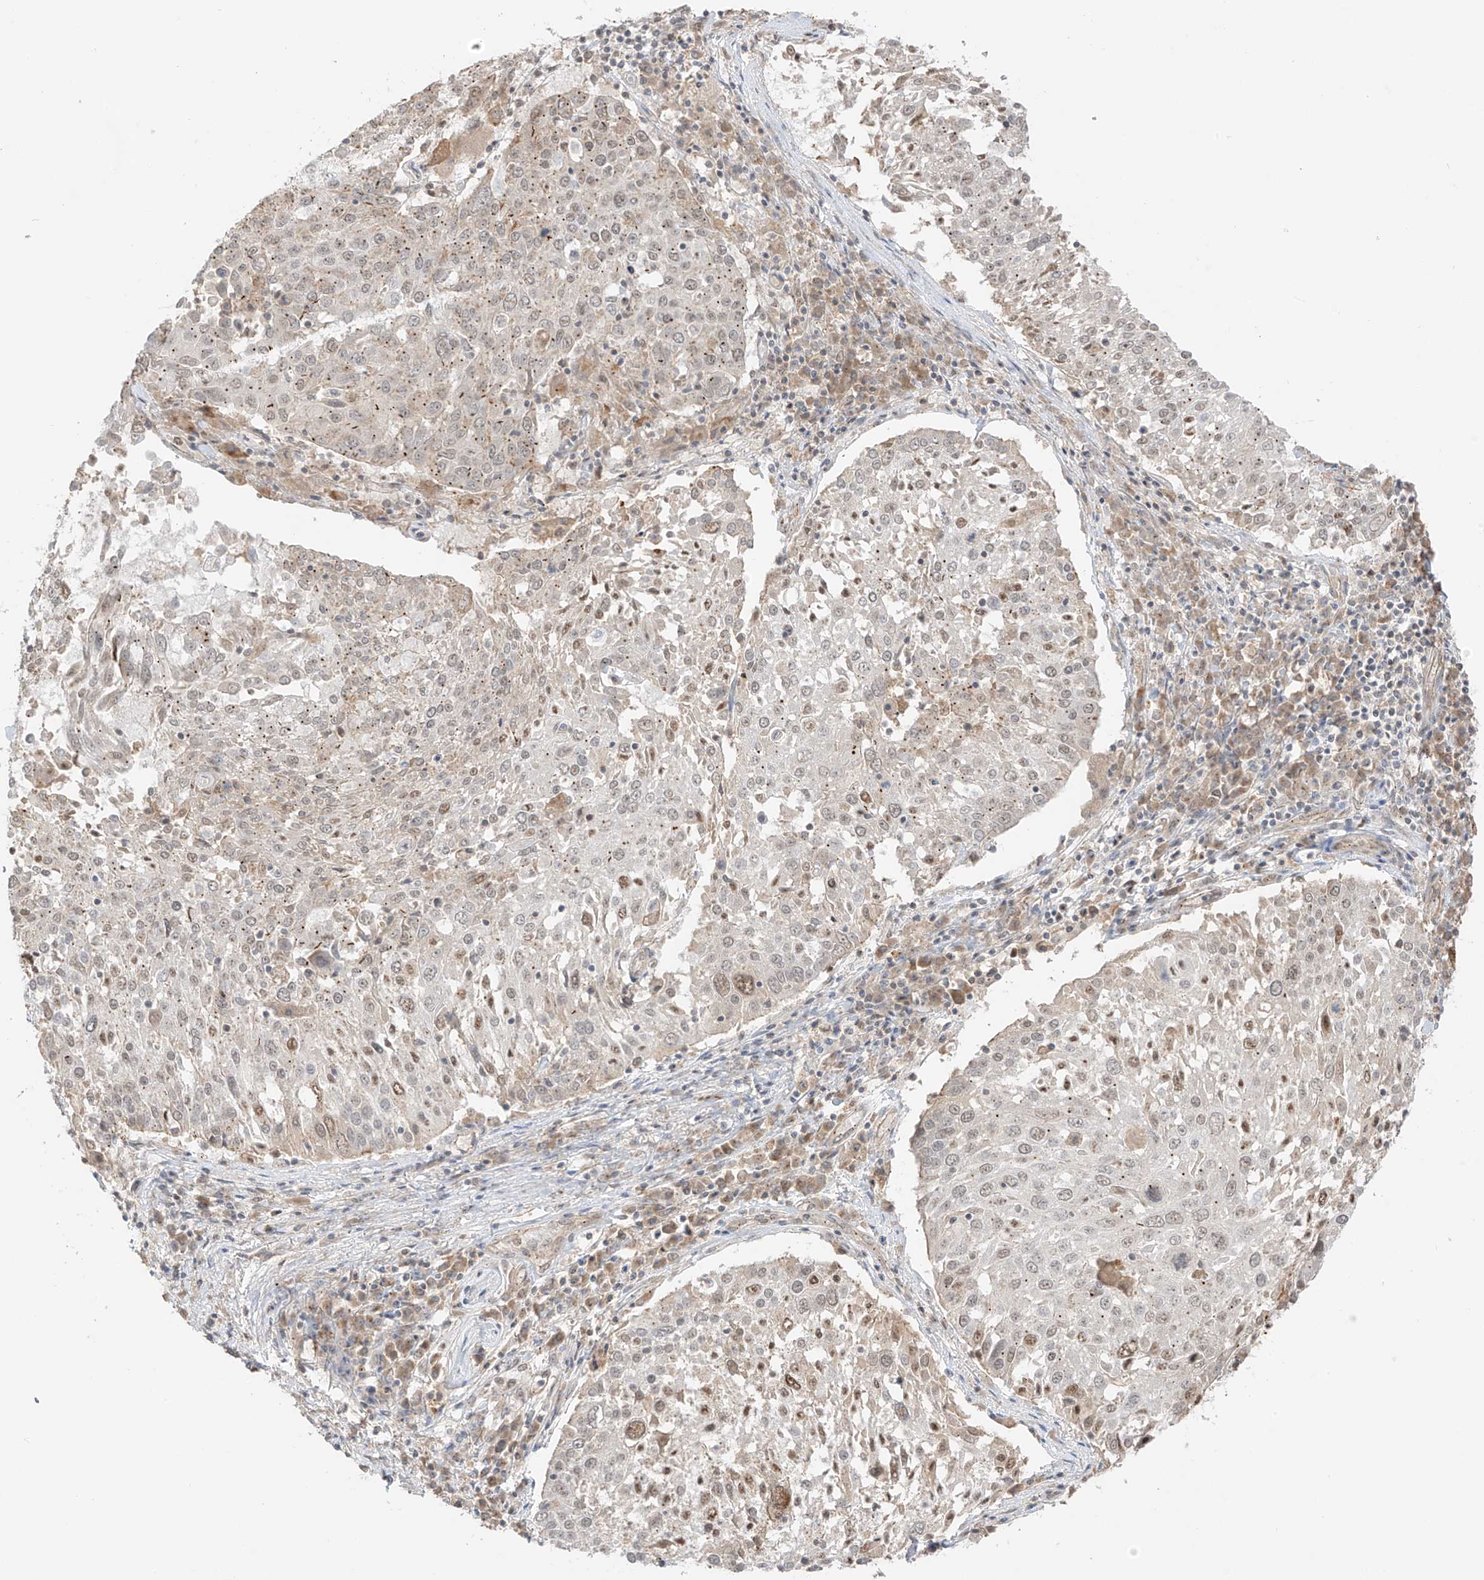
{"staining": {"intensity": "moderate", "quantity": "25%-75%", "location": "cytoplasmic/membranous,nuclear"}, "tissue": "lung cancer", "cell_type": "Tumor cells", "image_type": "cancer", "snomed": [{"axis": "morphology", "description": "Squamous cell carcinoma, NOS"}, {"axis": "topography", "description": "Lung"}], "caption": "Protein expression analysis of human lung squamous cell carcinoma reveals moderate cytoplasmic/membranous and nuclear expression in approximately 25%-75% of tumor cells. Immunohistochemistry stains the protein in brown and the nuclei are stained blue.", "gene": "N4BP3", "patient": {"sex": "male", "age": 65}}